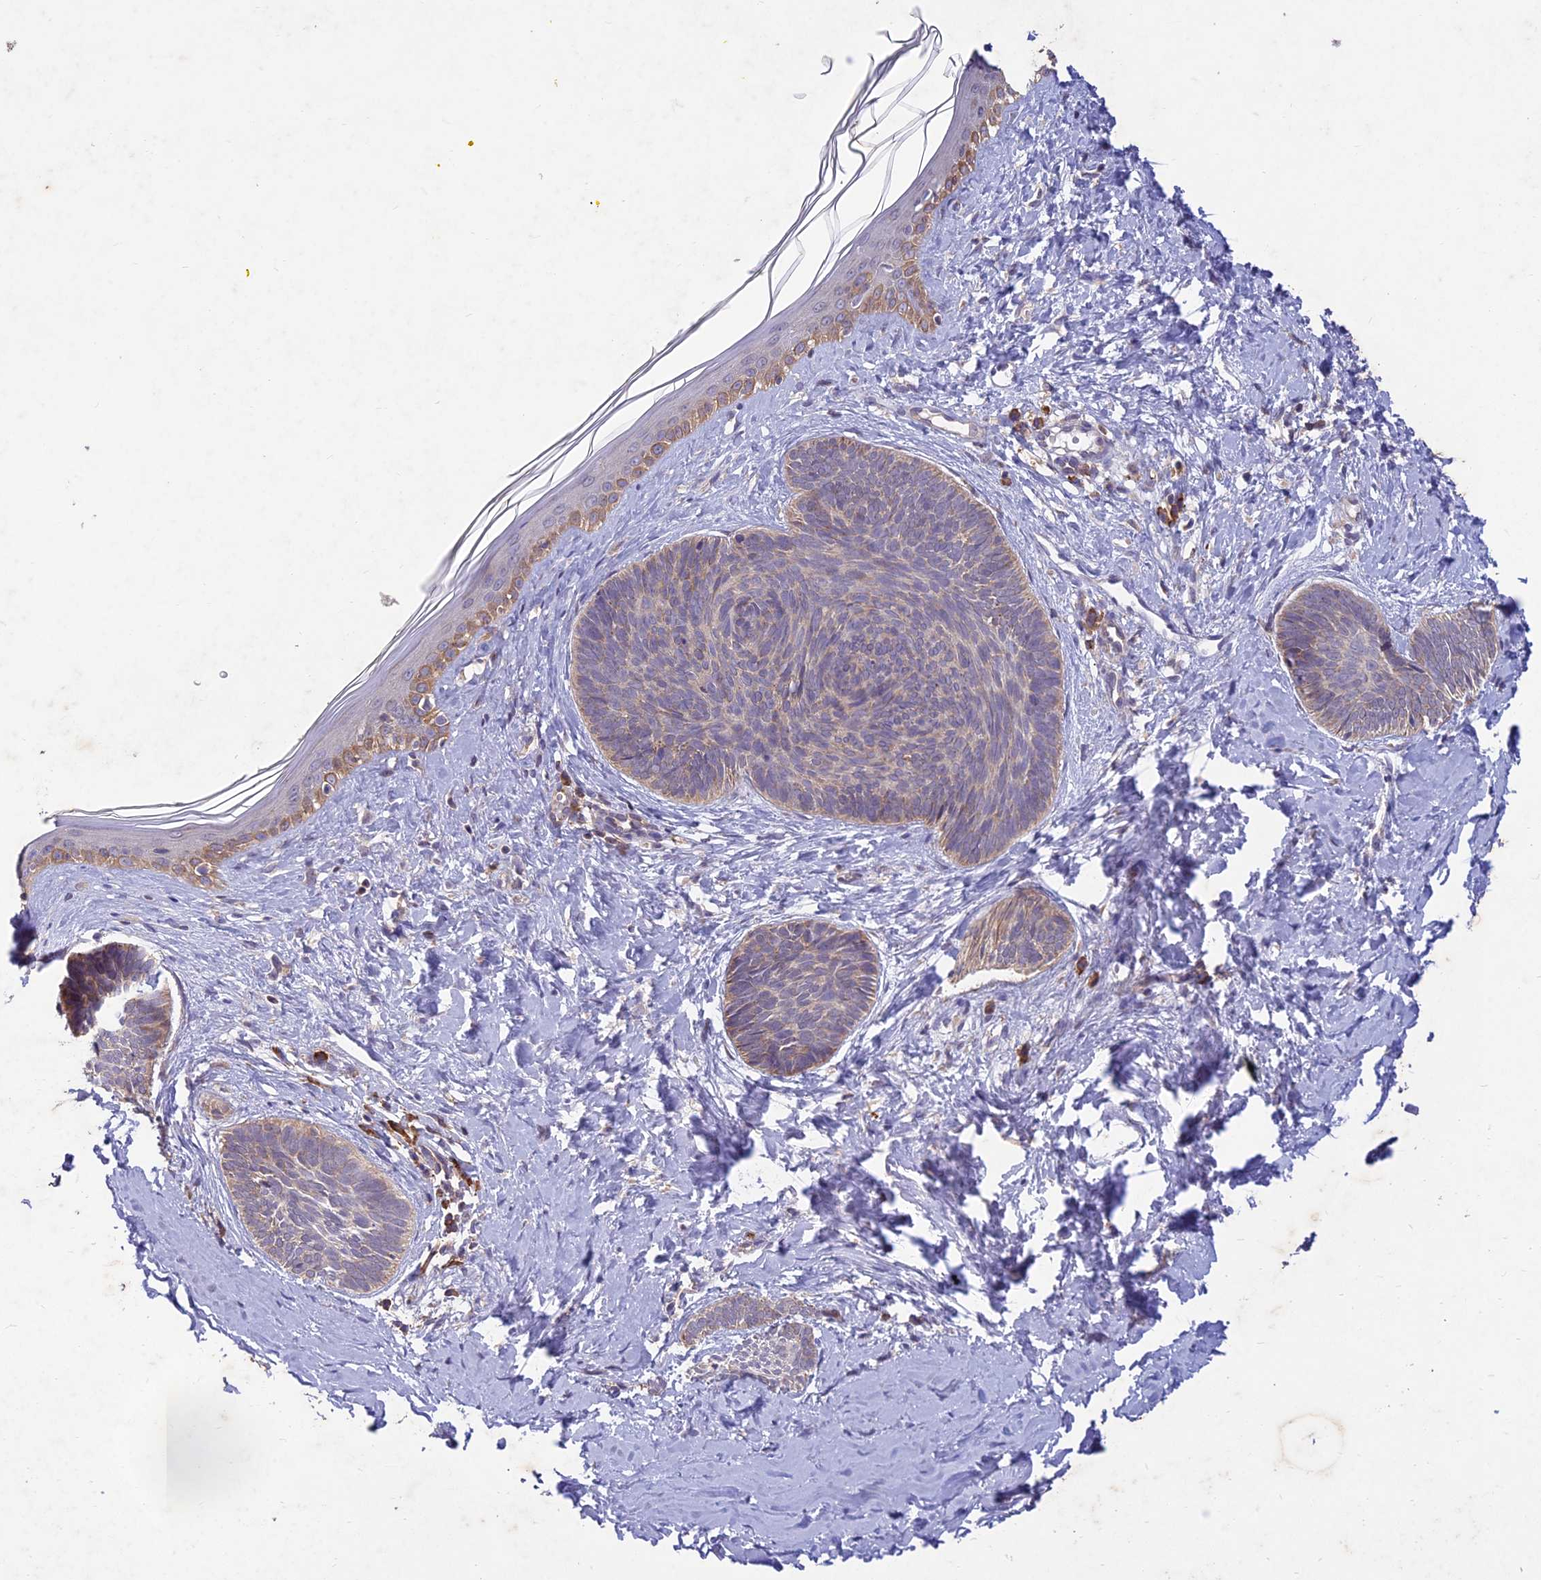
{"staining": {"intensity": "weak", "quantity": "<25%", "location": "cytoplasmic/membranous"}, "tissue": "skin cancer", "cell_type": "Tumor cells", "image_type": "cancer", "snomed": [{"axis": "morphology", "description": "Basal cell carcinoma"}, {"axis": "topography", "description": "Skin"}], "caption": "Protein analysis of skin cancer (basal cell carcinoma) exhibits no significant positivity in tumor cells.", "gene": "NXNL2", "patient": {"sex": "female", "age": 81}}